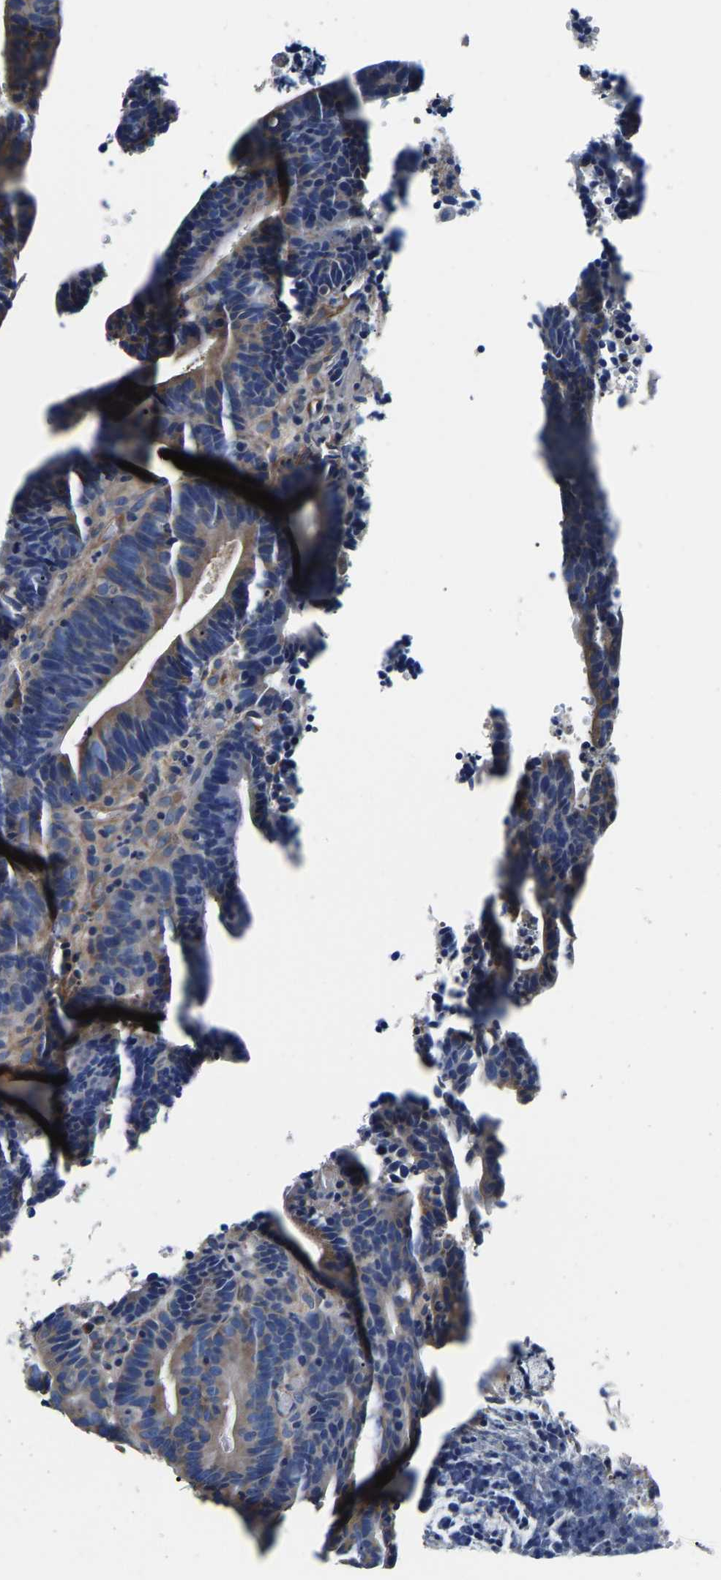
{"staining": {"intensity": "moderate", "quantity": "<25%", "location": "cytoplasmic/membranous"}, "tissue": "colorectal cancer", "cell_type": "Tumor cells", "image_type": "cancer", "snomed": [{"axis": "morphology", "description": "Adenocarcinoma, NOS"}, {"axis": "topography", "description": "Colon"}], "caption": "A photomicrograph of colorectal cancer (adenocarcinoma) stained for a protein reveals moderate cytoplasmic/membranous brown staining in tumor cells.", "gene": "SH3GLB1", "patient": {"sex": "female", "age": 66}}